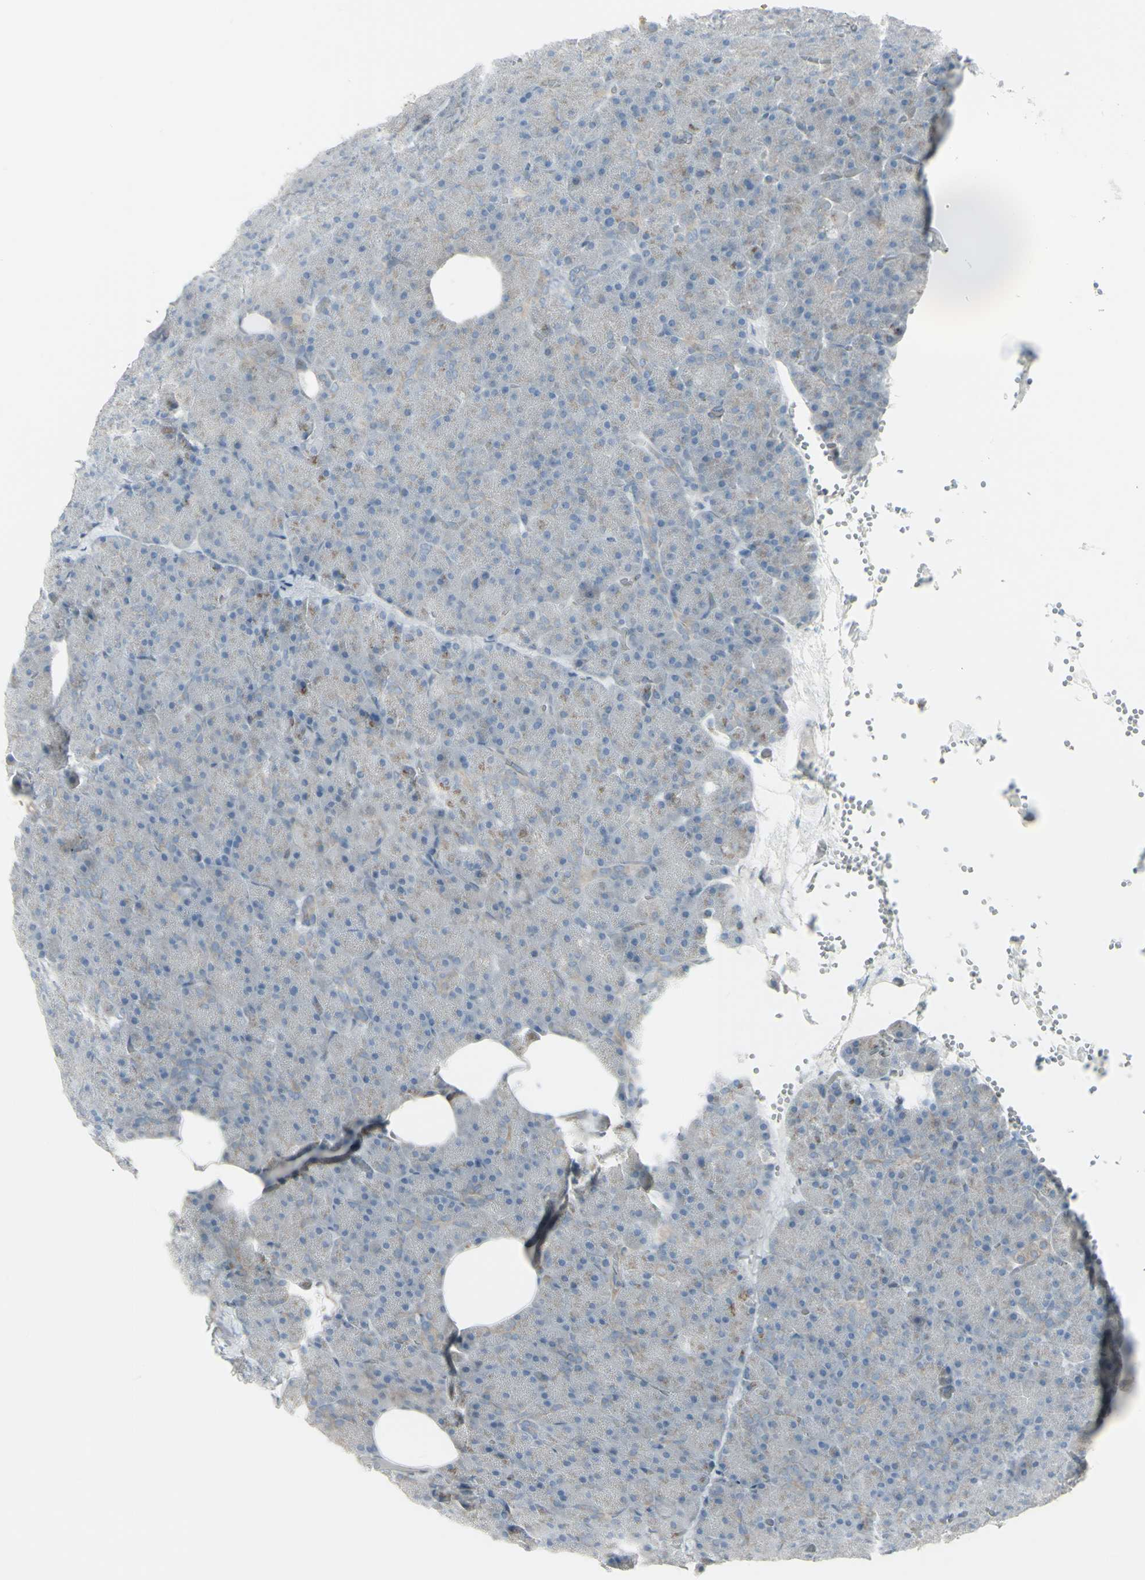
{"staining": {"intensity": "negative", "quantity": "none", "location": "none"}, "tissue": "pancreas", "cell_type": "Exocrine glandular cells", "image_type": "normal", "snomed": [{"axis": "morphology", "description": "Normal tissue, NOS"}, {"axis": "topography", "description": "Pancreas"}], "caption": "Exocrine glandular cells are negative for protein expression in benign human pancreas.", "gene": "GALNT6", "patient": {"sex": "female", "age": 35}}